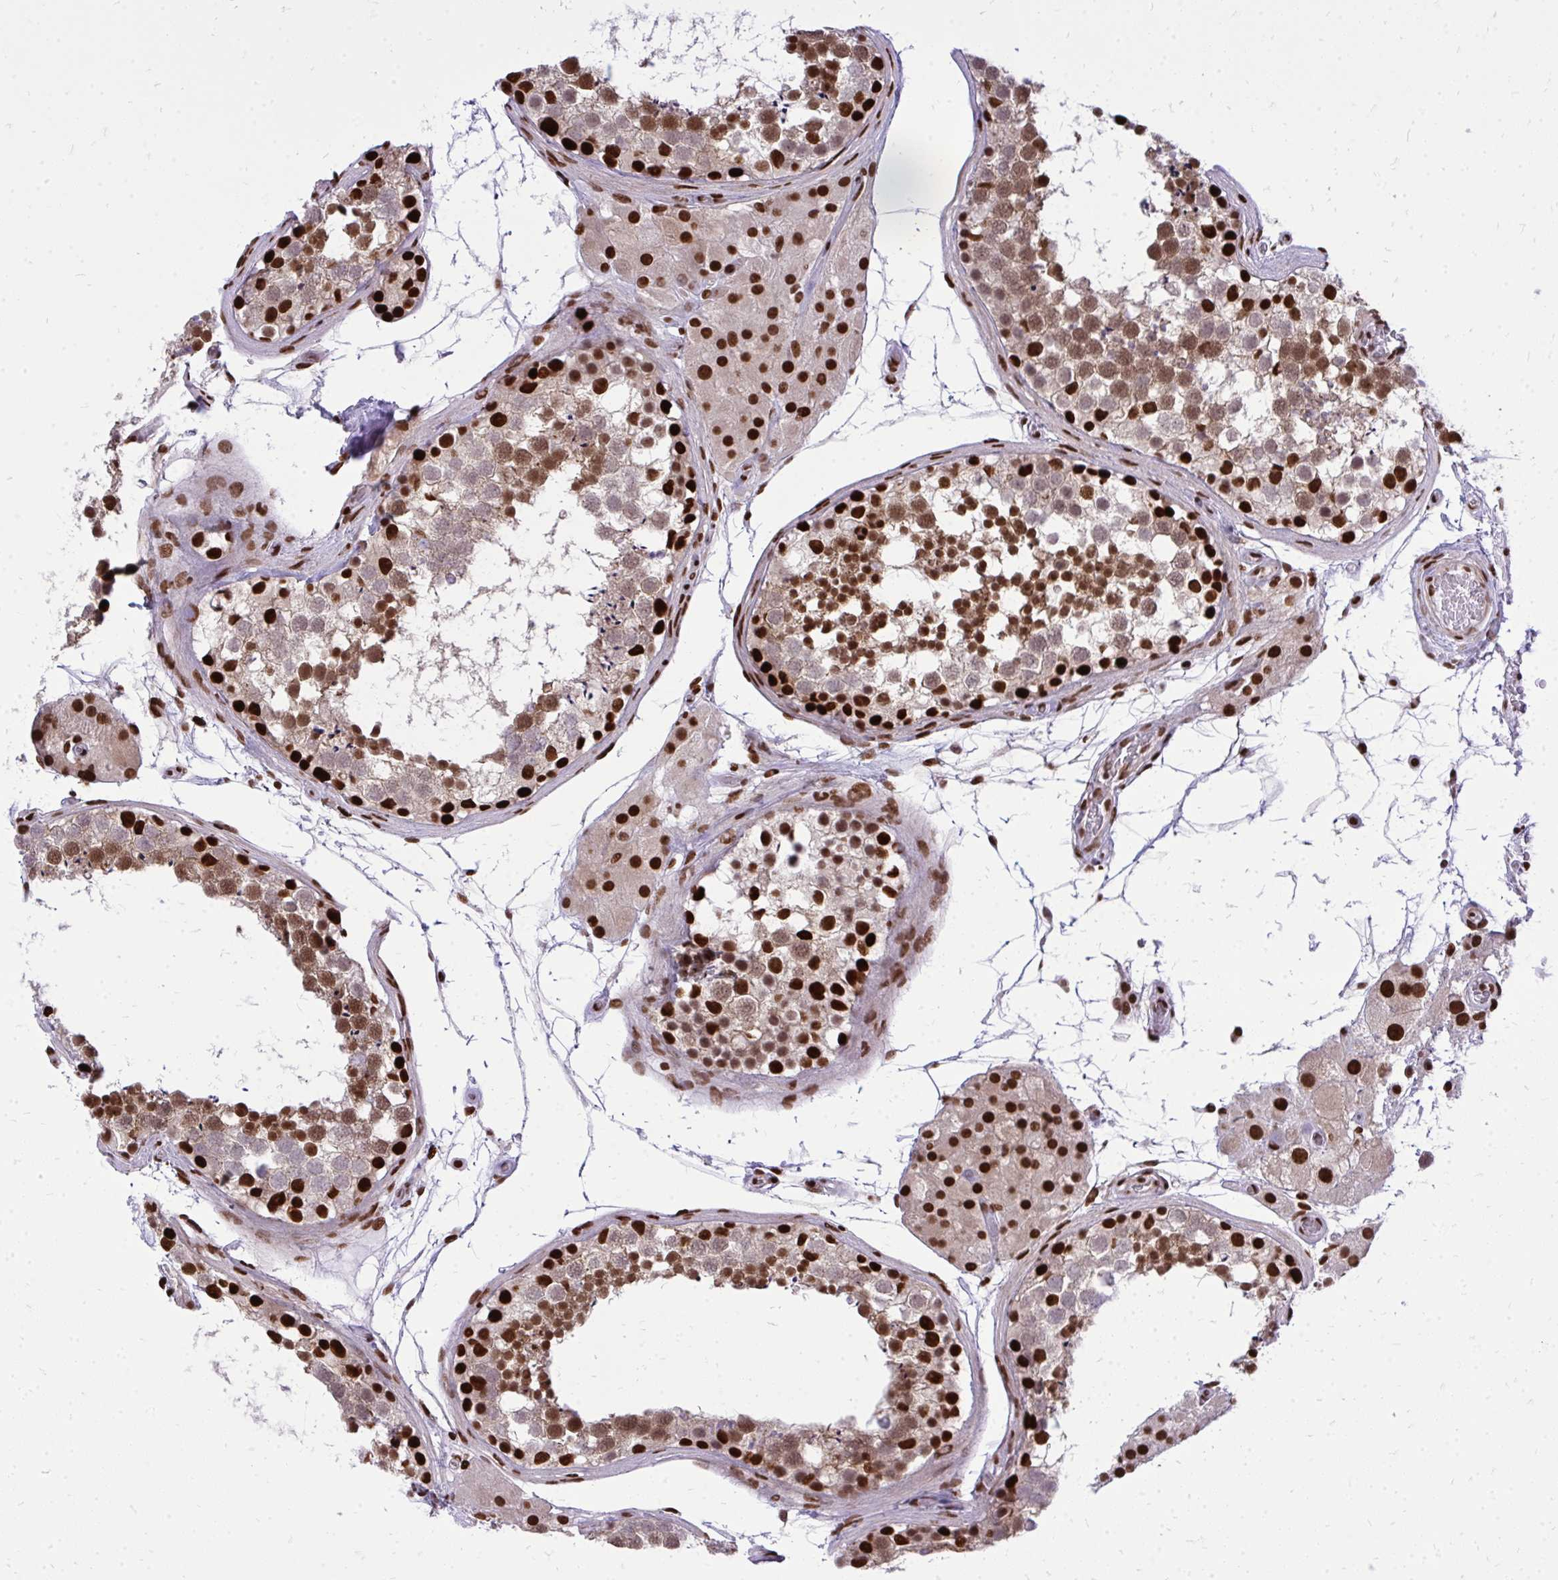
{"staining": {"intensity": "strong", "quantity": "25%-75%", "location": "nuclear"}, "tissue": "testis", "cell_type": "Cells in seminiferous ducts", "image_type": "normal", "snomed": [{"axis": "morphology", "description": "Normal tissue, NOS"}, {"axis": "morphology", "description": "Seminoma, NOS"}, {"axis": "topography", "description": "Testis"}], "caption": "Immunohistochemistry (IHC) histopathology image of benign testis: testis stained using immunohistochemistry demonstrates high levels of strong protein expression localized specifically in the nuclear of cells in seminiferous ducts, appearing as a nuclear brown color.", "gene": "TBL1Y", "patient": {"sex": "male", "age": 65}}